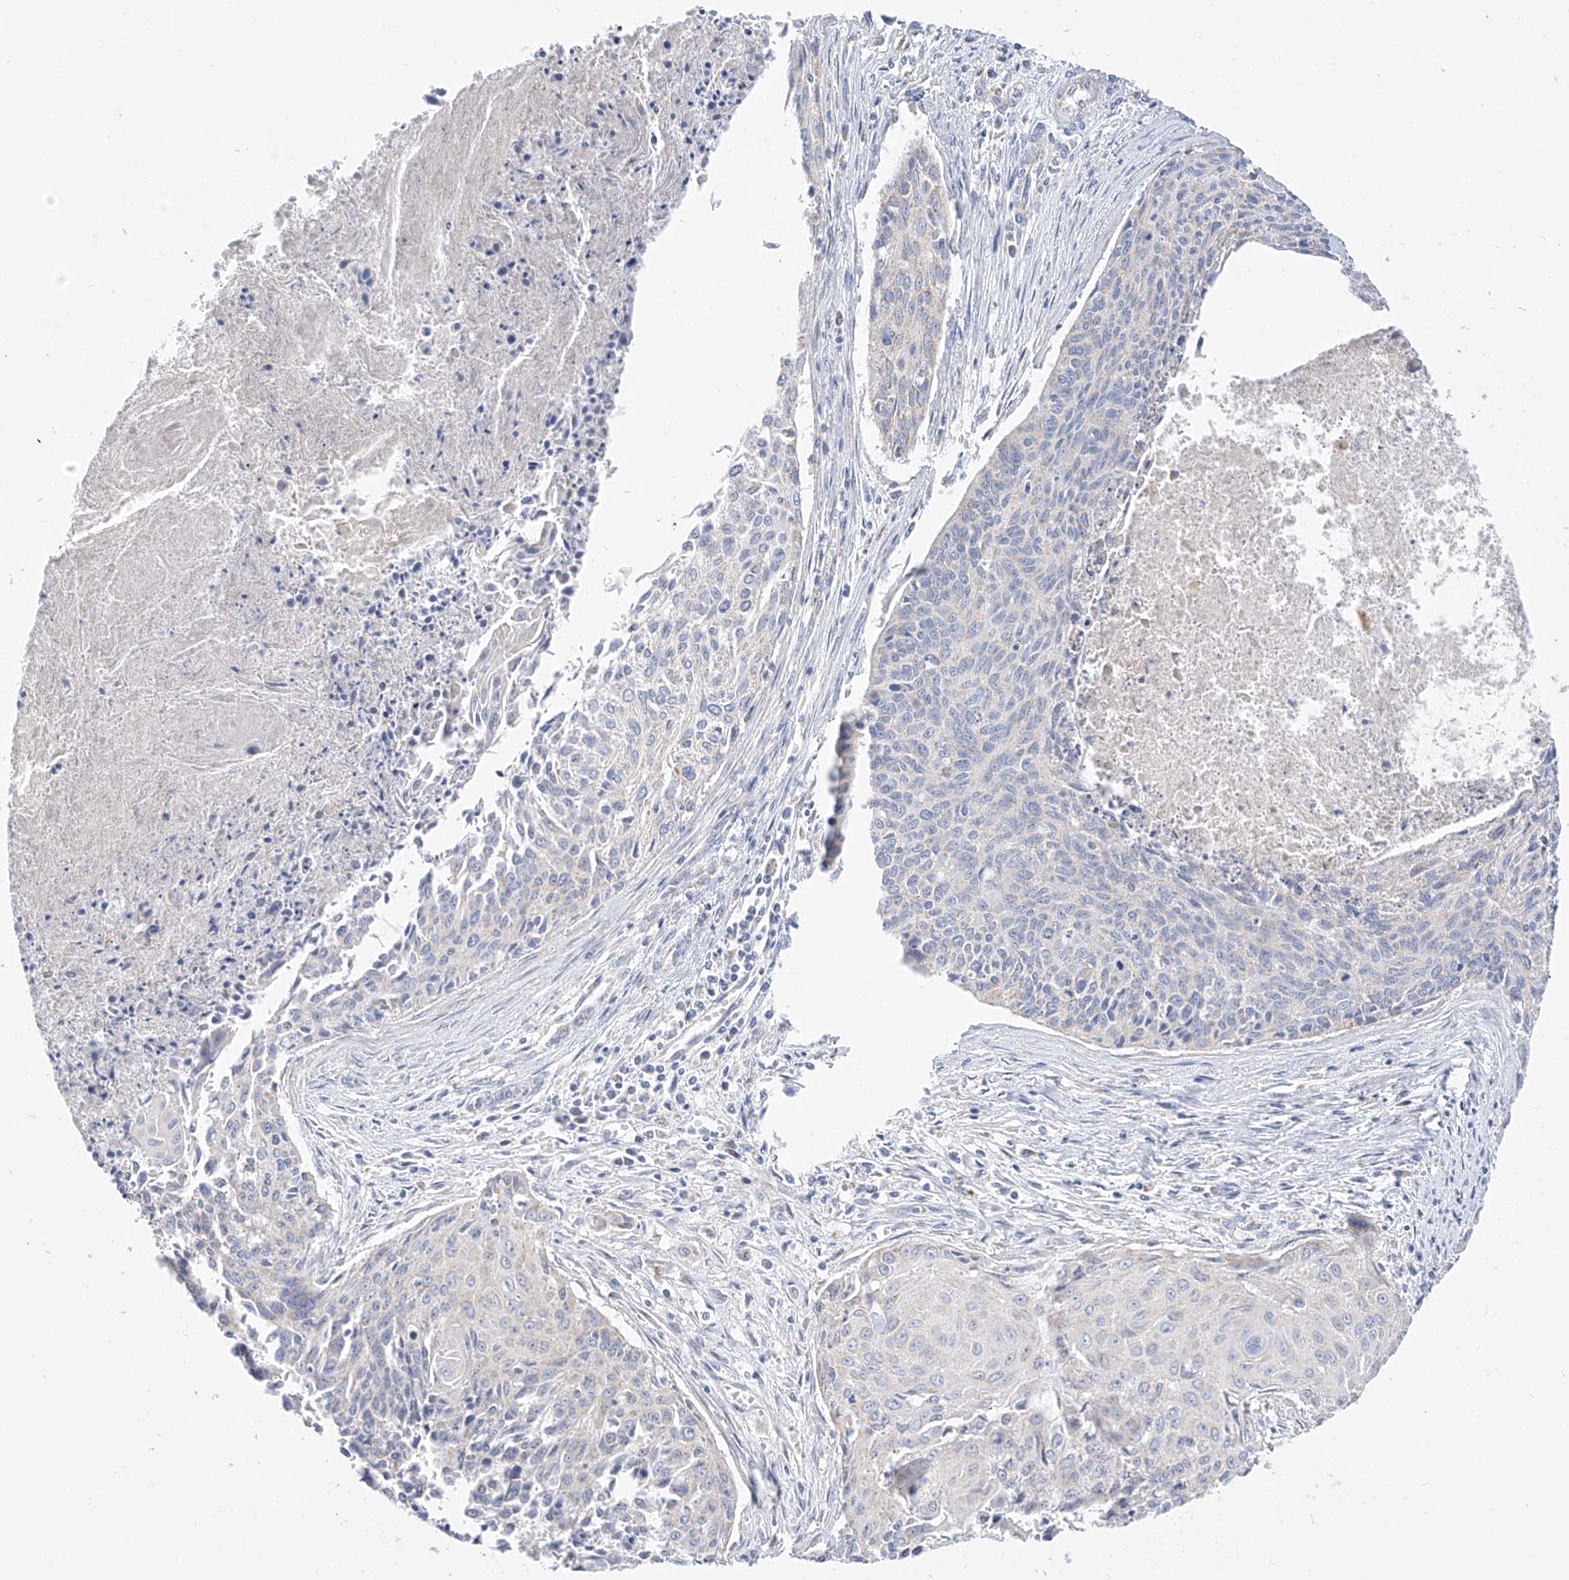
{"staining": {"intensity": "negative", "quantity": "none", "location": "none"}, "tissue": "cervical cancer", "cell_type": "Tumor cells", "image_type": "cancer", "snomed": [{"axis": "morphology", "description": "Squamous cell carcinoma, NOS"}, {"axis": "topography", "description": "Cervix"}], "caption": "High magnification brightfield microscopy of cervical squamous cell carcinoma stained with DAB (brown) and counterstained with hematoxylin (blue): tumor cells show no significant expression. Brightfield microscopy of immunohistochemistry (IHC) stained with DAB (3,3'-diaminobenzidine) (brown) and hematoxylin (blue), captured at high magnification.", "gene": "RASA2", "patient": {"sex": "female", "age": 55}}